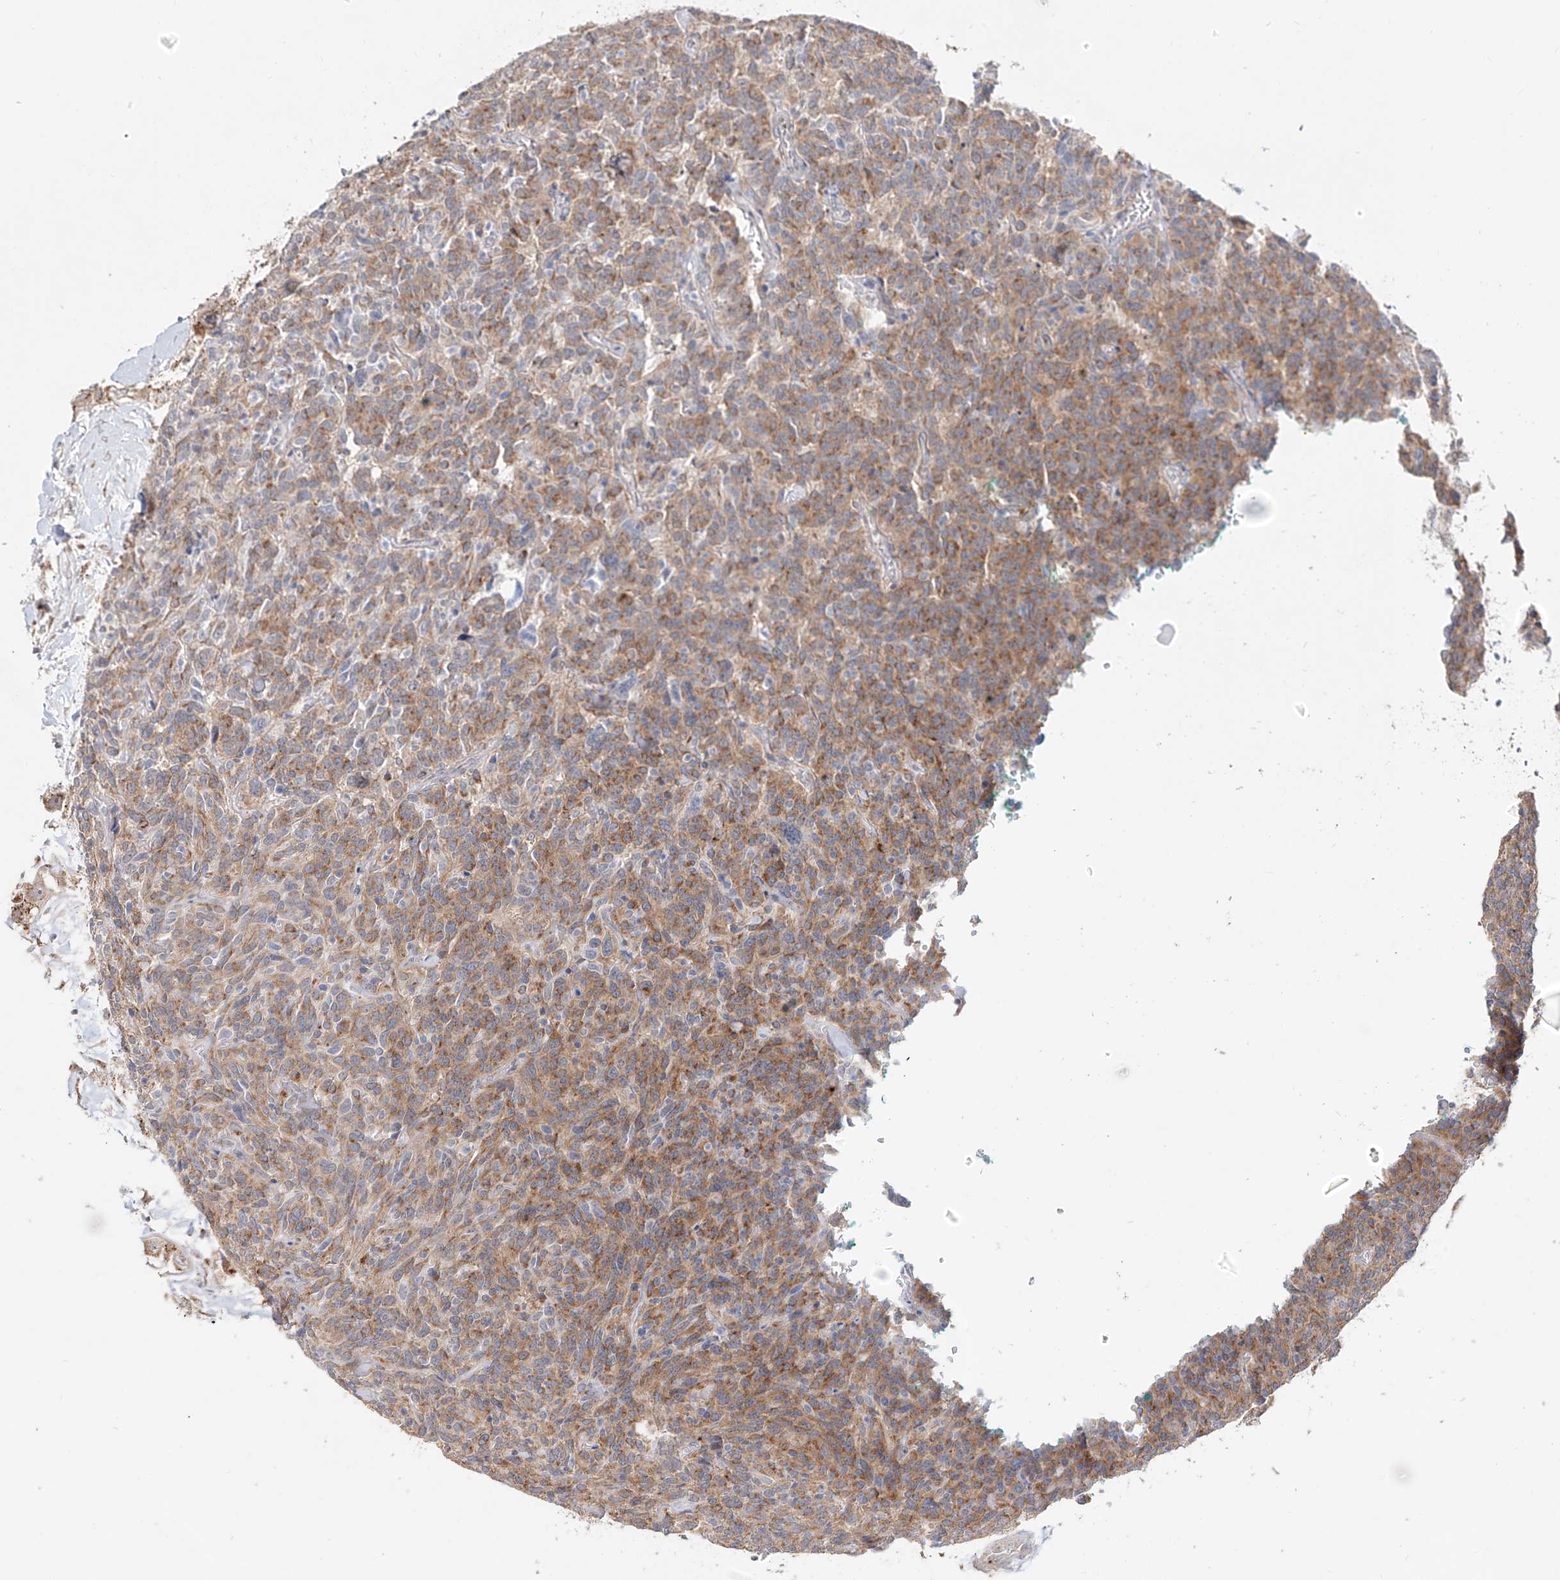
{"staining": {"intensity": "moderate", "quantity": ">75%", "location": "cytoplasmic/membranous"}, "tissue": "carcinoid", "cell_type": "Tumor cells", "image_type": "cancer", "snomed": [{"axis": "morphology", "description": "Carcinoid, malignant, NOS"}, {"axis": "topography", "description": "Lung"}], "caption": "Moderate cytoplasmic/membranous staining is appreciated in about >75% of tumor cells in carcinoid (malignant).", "gene": "BSDC1", "patient": {"sex": "female", "age": 46}}